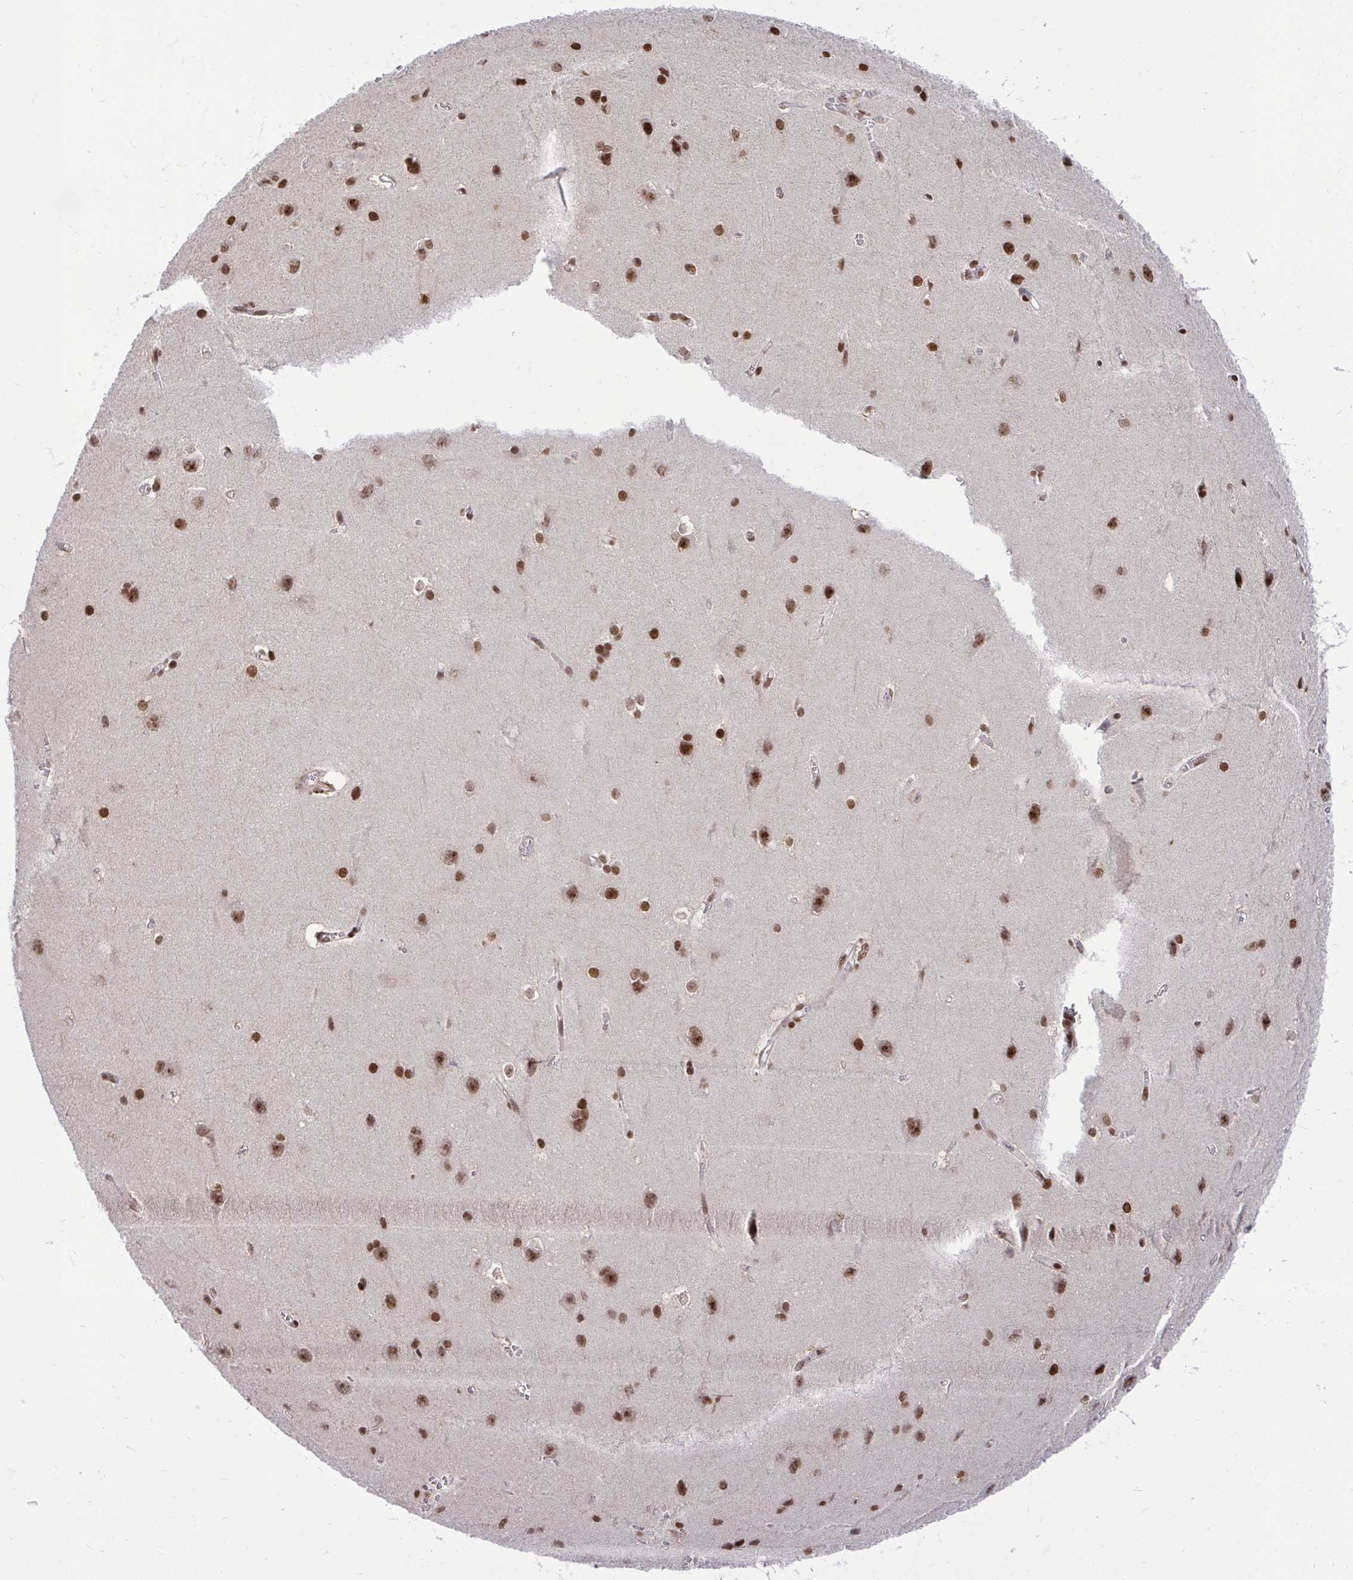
{"staining": {"intensity": "moderate", "quantity": ">75%", "location": "nuclear"}, "tissue": "cerebral cortex", "cell_type": "Endothelial cells", "image_type": "normal", "snomed": [{"axis": "morphology", "description": "Normal tissue, NOS"}, {"axis": "topography", "description": "Cerebral cortex"}], "caption": "Protein expression analysis of benign human cerebral cortex reveals moderate nuclear positivity in approximately >75% of endothelial cells. Nuclei are stained in blue.", "gene": "CDYL", "patient": {"sex": "male", "age": 37}}